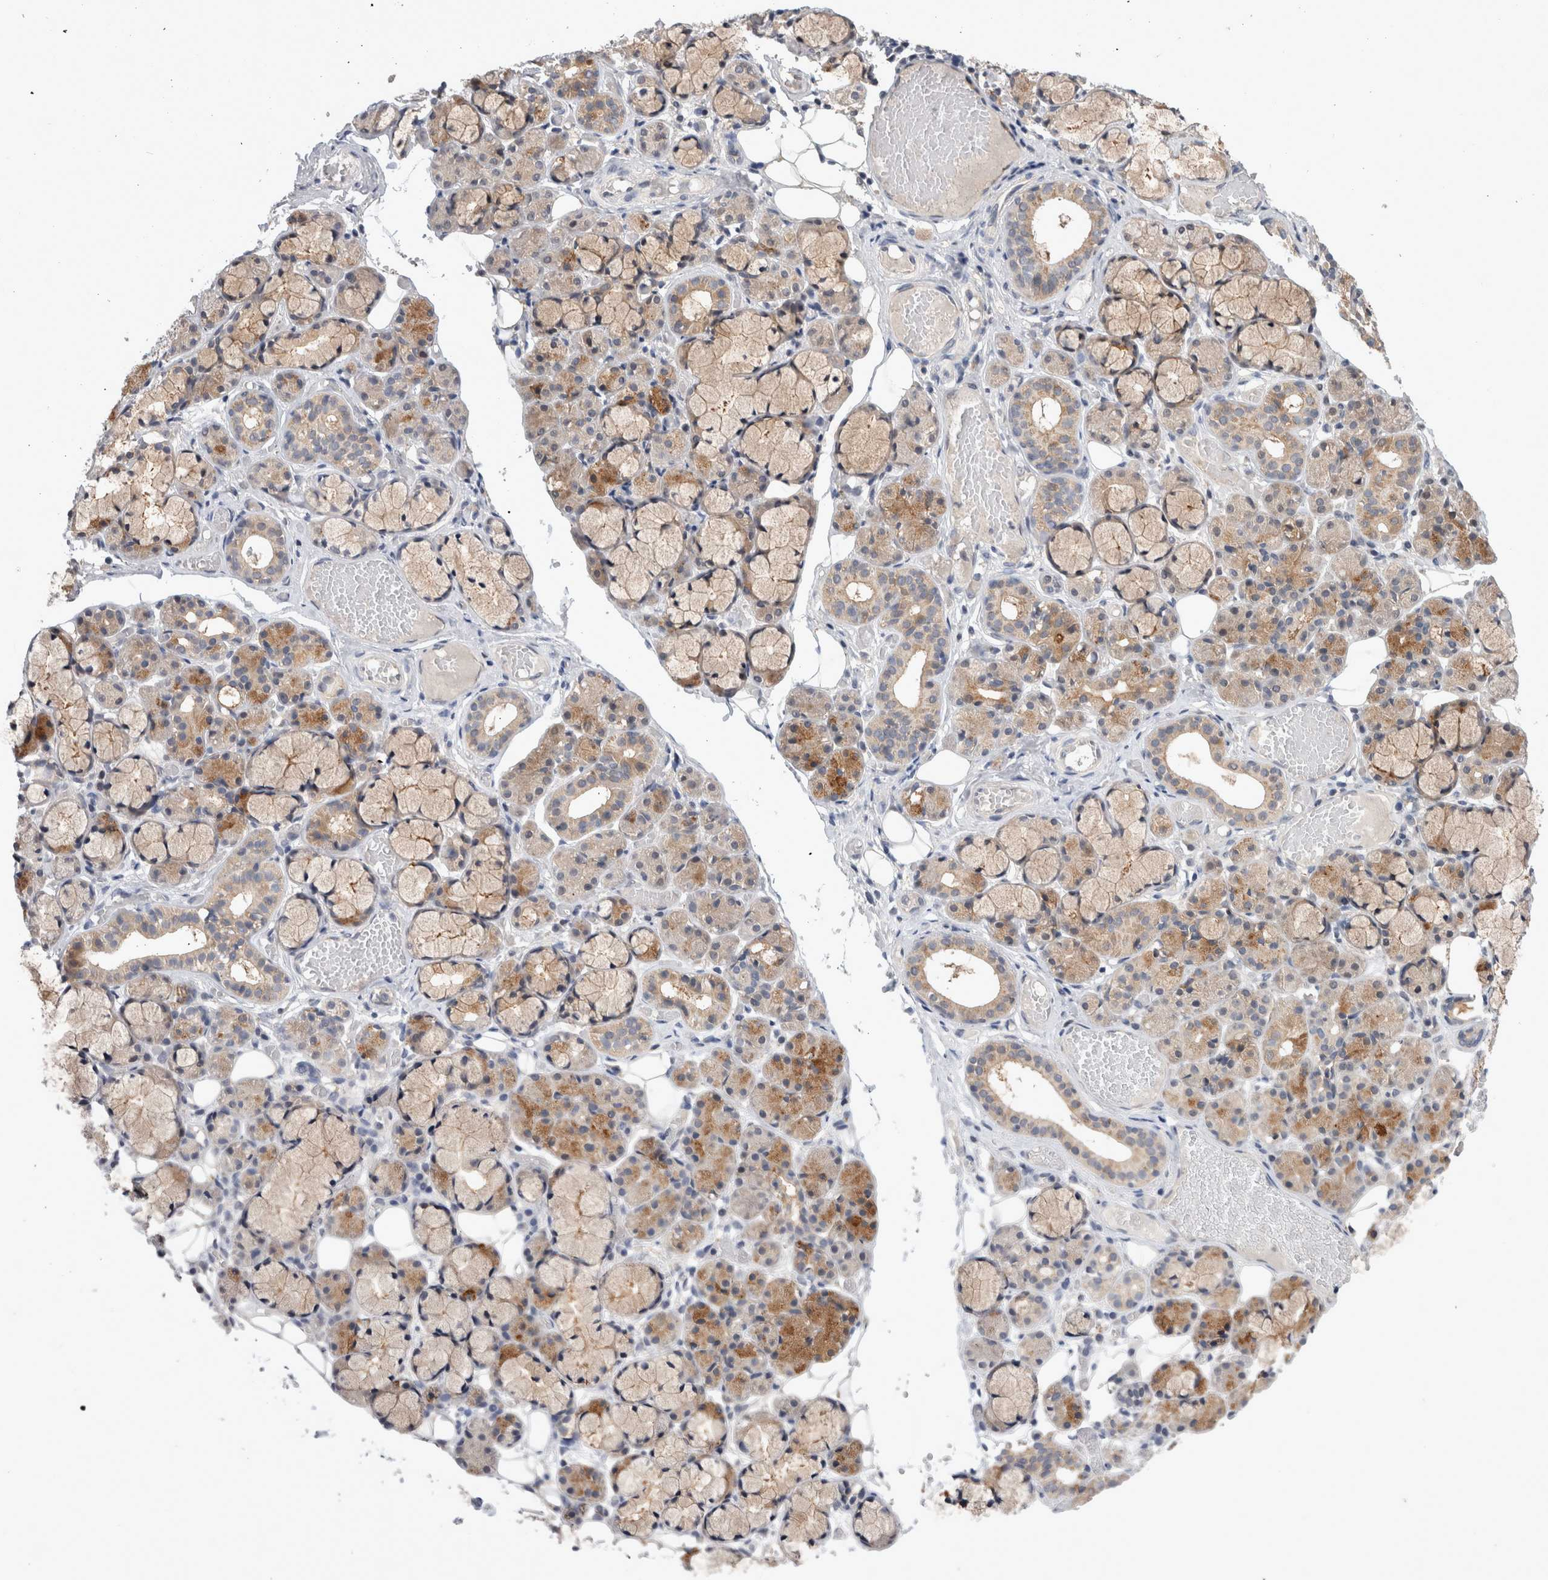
{"staining": {"intensity": "moderate", "quantity": "25%-75%", "location": "cytoplasmic/membranous"}, "tissue": "salivary gland", "cell_type": "Glandular cells", "image_type": "normal", "snomed": [{"axis": "morphology", "description": "Normal tissue, NOS"}, {"axis": "topography", "description": "Salivary gland"}], "caption": "Immunohistochemical staining of benign human salivary gland demonstrates medium levels of moderate cytoplasmic/membranous staining in about 25%-75% of glandular cells. (DAB (3,3'-diaminobenzidine) = brown stain, brightfield microscopy at high magnification).", "gene": "MRPL37", "patient": {"sex": "male", "age": 63}}